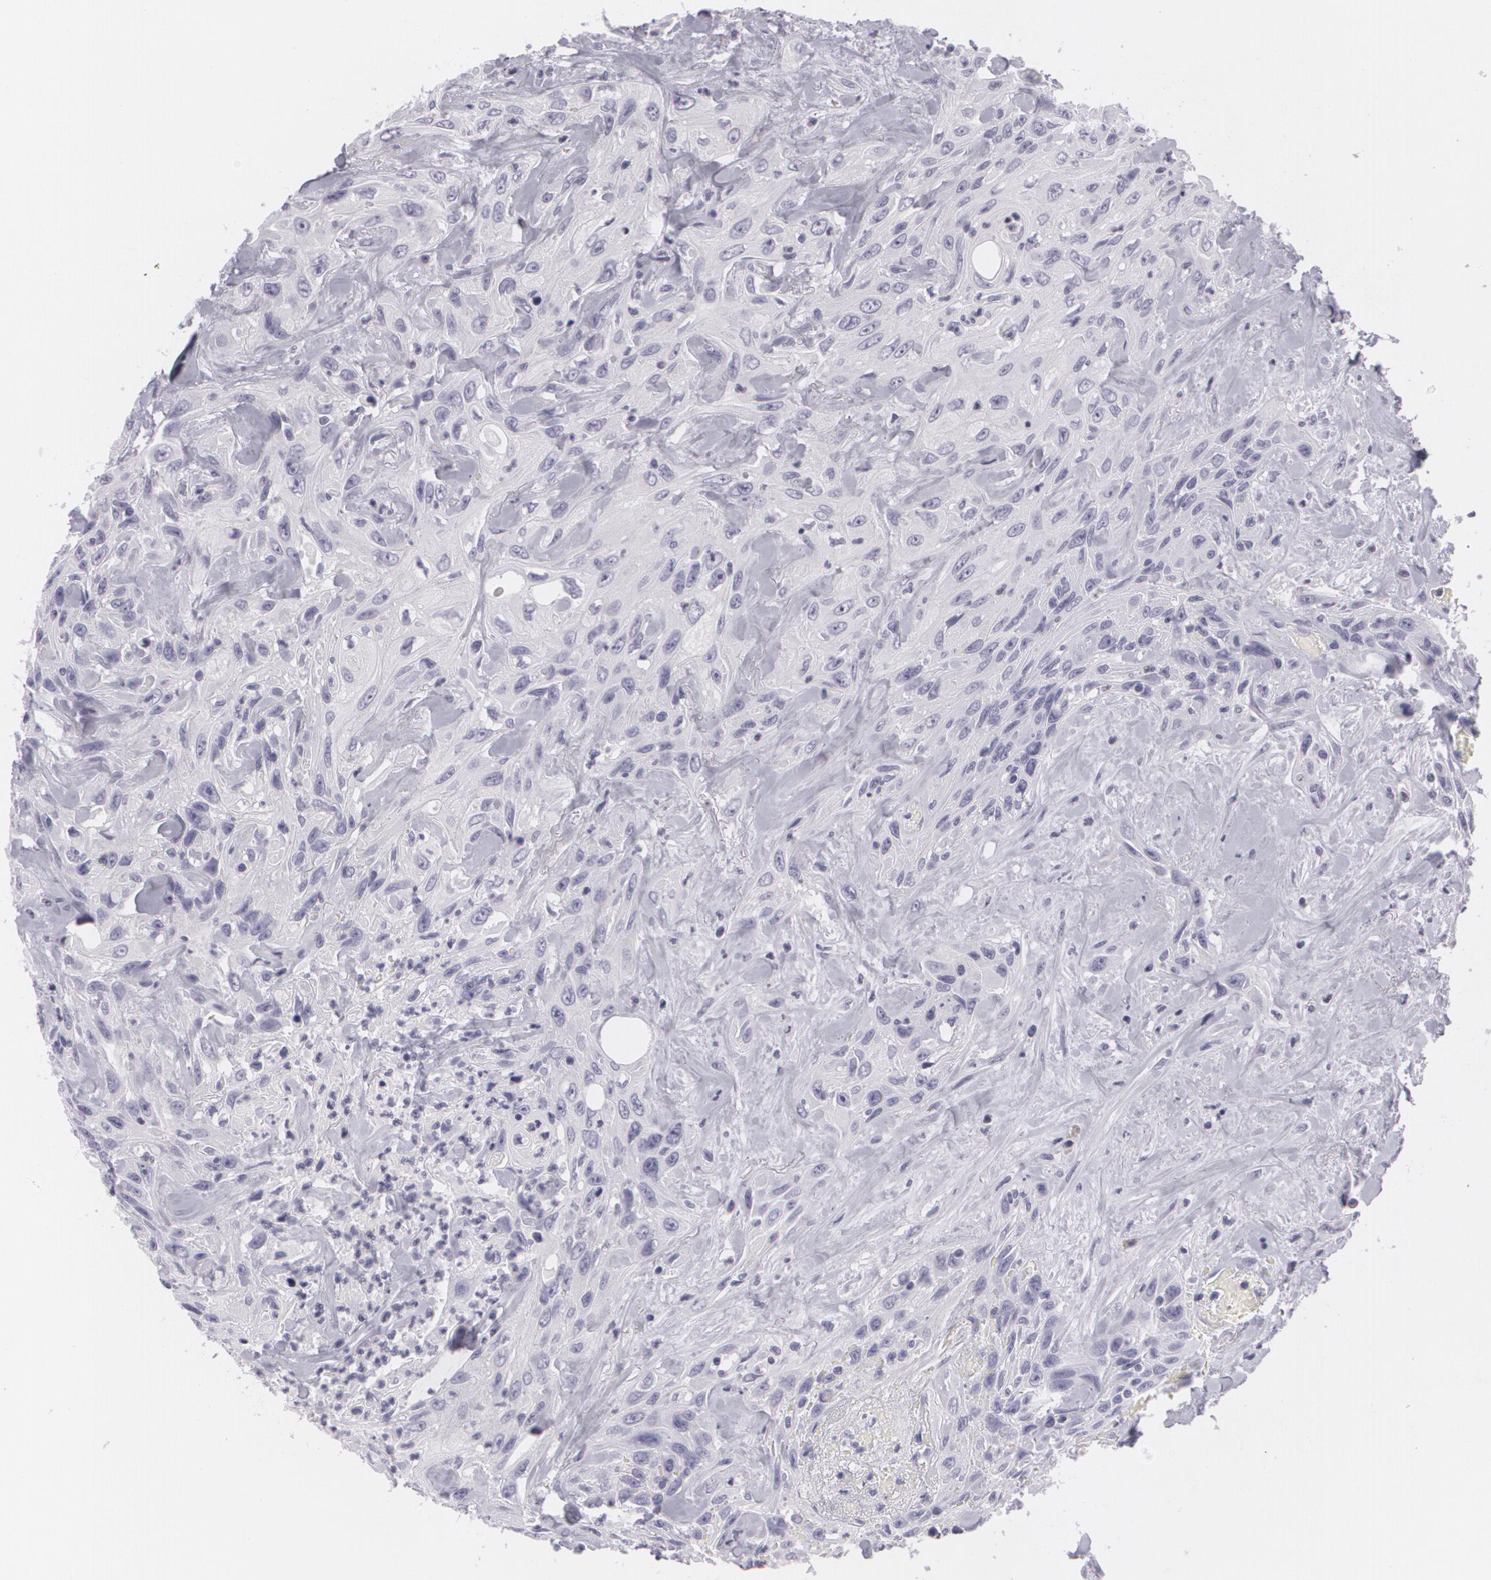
{"staining": {"intensity": "negative", "quantity": "none", "location": "none"}, "tissue": "urothelial cancer", "cell_type": "Tumor cells", "image_type": "cancer", "snomed": [{"axis": "morphology", "description": "Urothelial carcinoma, High grade"}, {"axis": "topography", "description": "Urinary bladder"}], "caption": "IHC micrograph of human high-grade urothelial carcinoma stained for a protein (brown), which displays no positivity in tumor cells. (DAB immunohistochemistry visualized using brightfield microscopy, high magnification).", "gene": "MAP2", "patient": {"sex": "female", "age": 84}}